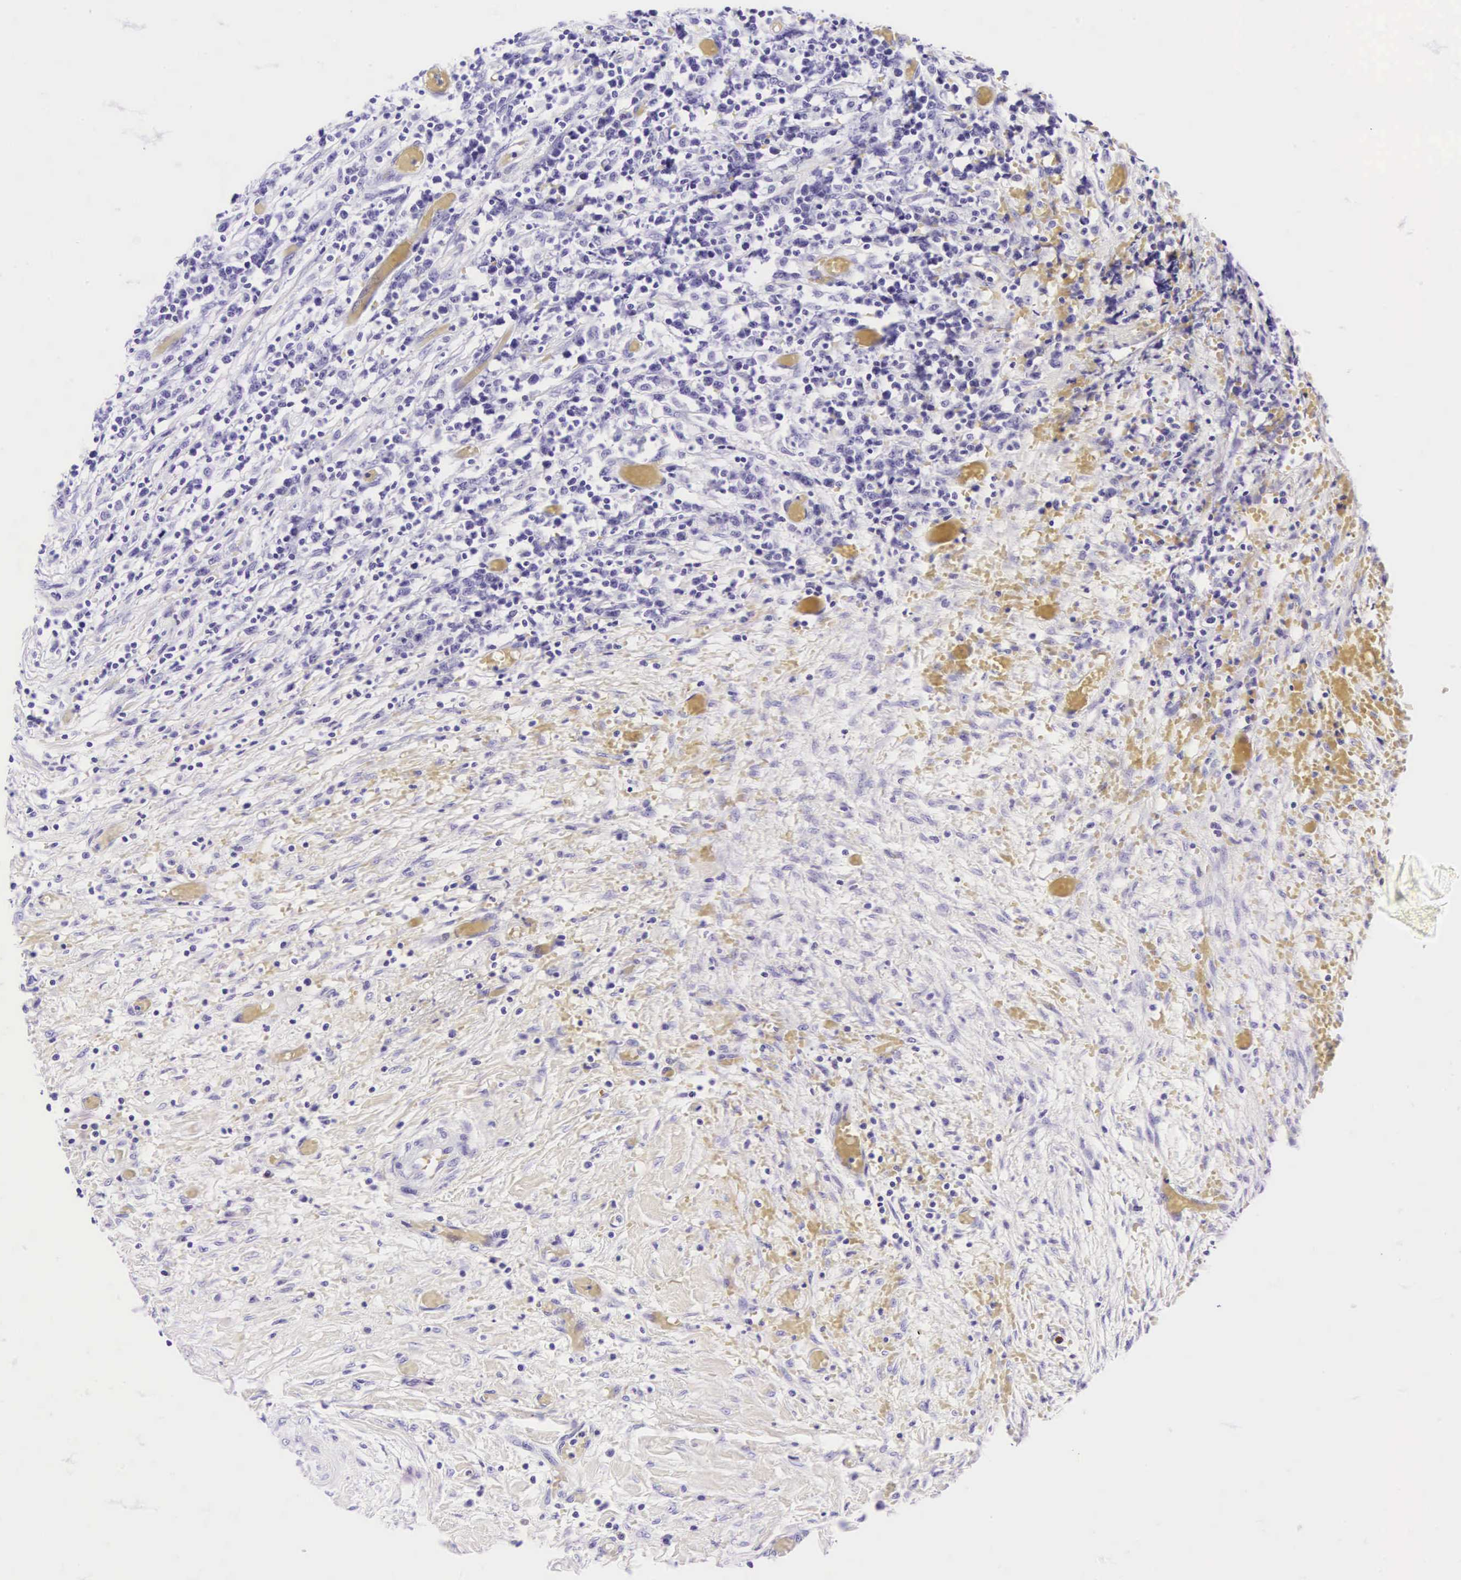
{"staining": {"intensity": "negative", "quantity": "none", "location": "none"}, "tissue": "lymphoma", "cell_type": "Tumor cells", "image_type": "cancer", "snomed": [{"axis": "morphology", "description": "Malignant lymphoma, non-Hodgkin's type, High grade"}, {"axis": "topography", "description": "Colon"}], "caption": "Immunohistochemistry (IHC) micrograph of neoplastic tissue: human malignant lymphoma, non-Hodgkin's type (high-grade) stained with DAB (3,3'-diaminobenzidine) displays no significant protein staining in tumor cells.", "gene": "CD1A", "patient": {"sex": "male", "age": 82}}